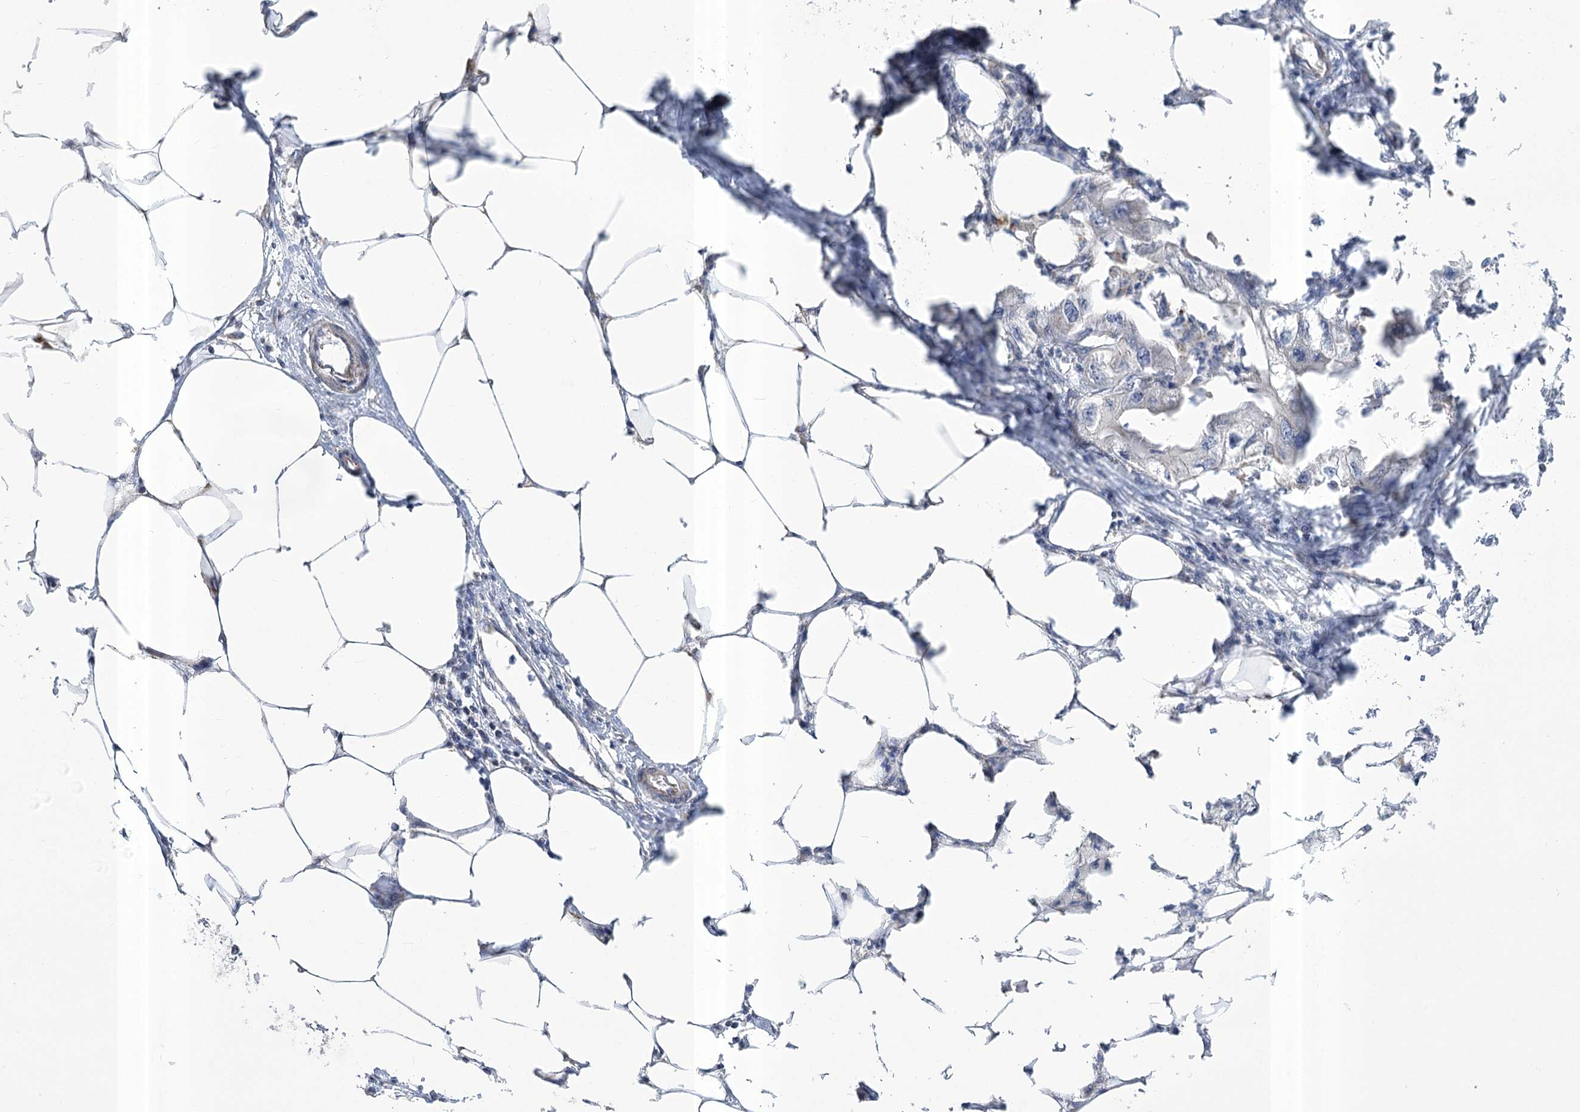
{"staining": {"intensity": "negative", "quantity": "none", "location": "none"}, "tissue": "endometrial cancer", "cell_type": "Tumor cells", "image_type": "cancer", "snomed": [{"axis": "morphology", "description": "Adenocarcinoma, NOS"}, {"axis": "morphology", "description": "Adenocarcinoma, metastatic, NOS"}, {"axis": "topography", "description": "Adipose tissue"}, {"axis": "topography", "description": "Endometrium"}], "caption": "Immunohistochemistry (IHC) image of metastatic adenocarcinoma (endometrial) stained for a protein (brown), which shows no staining in tumor cells.", "gene": "PDHB", "patient": {"sex": "female", "age": 67}}